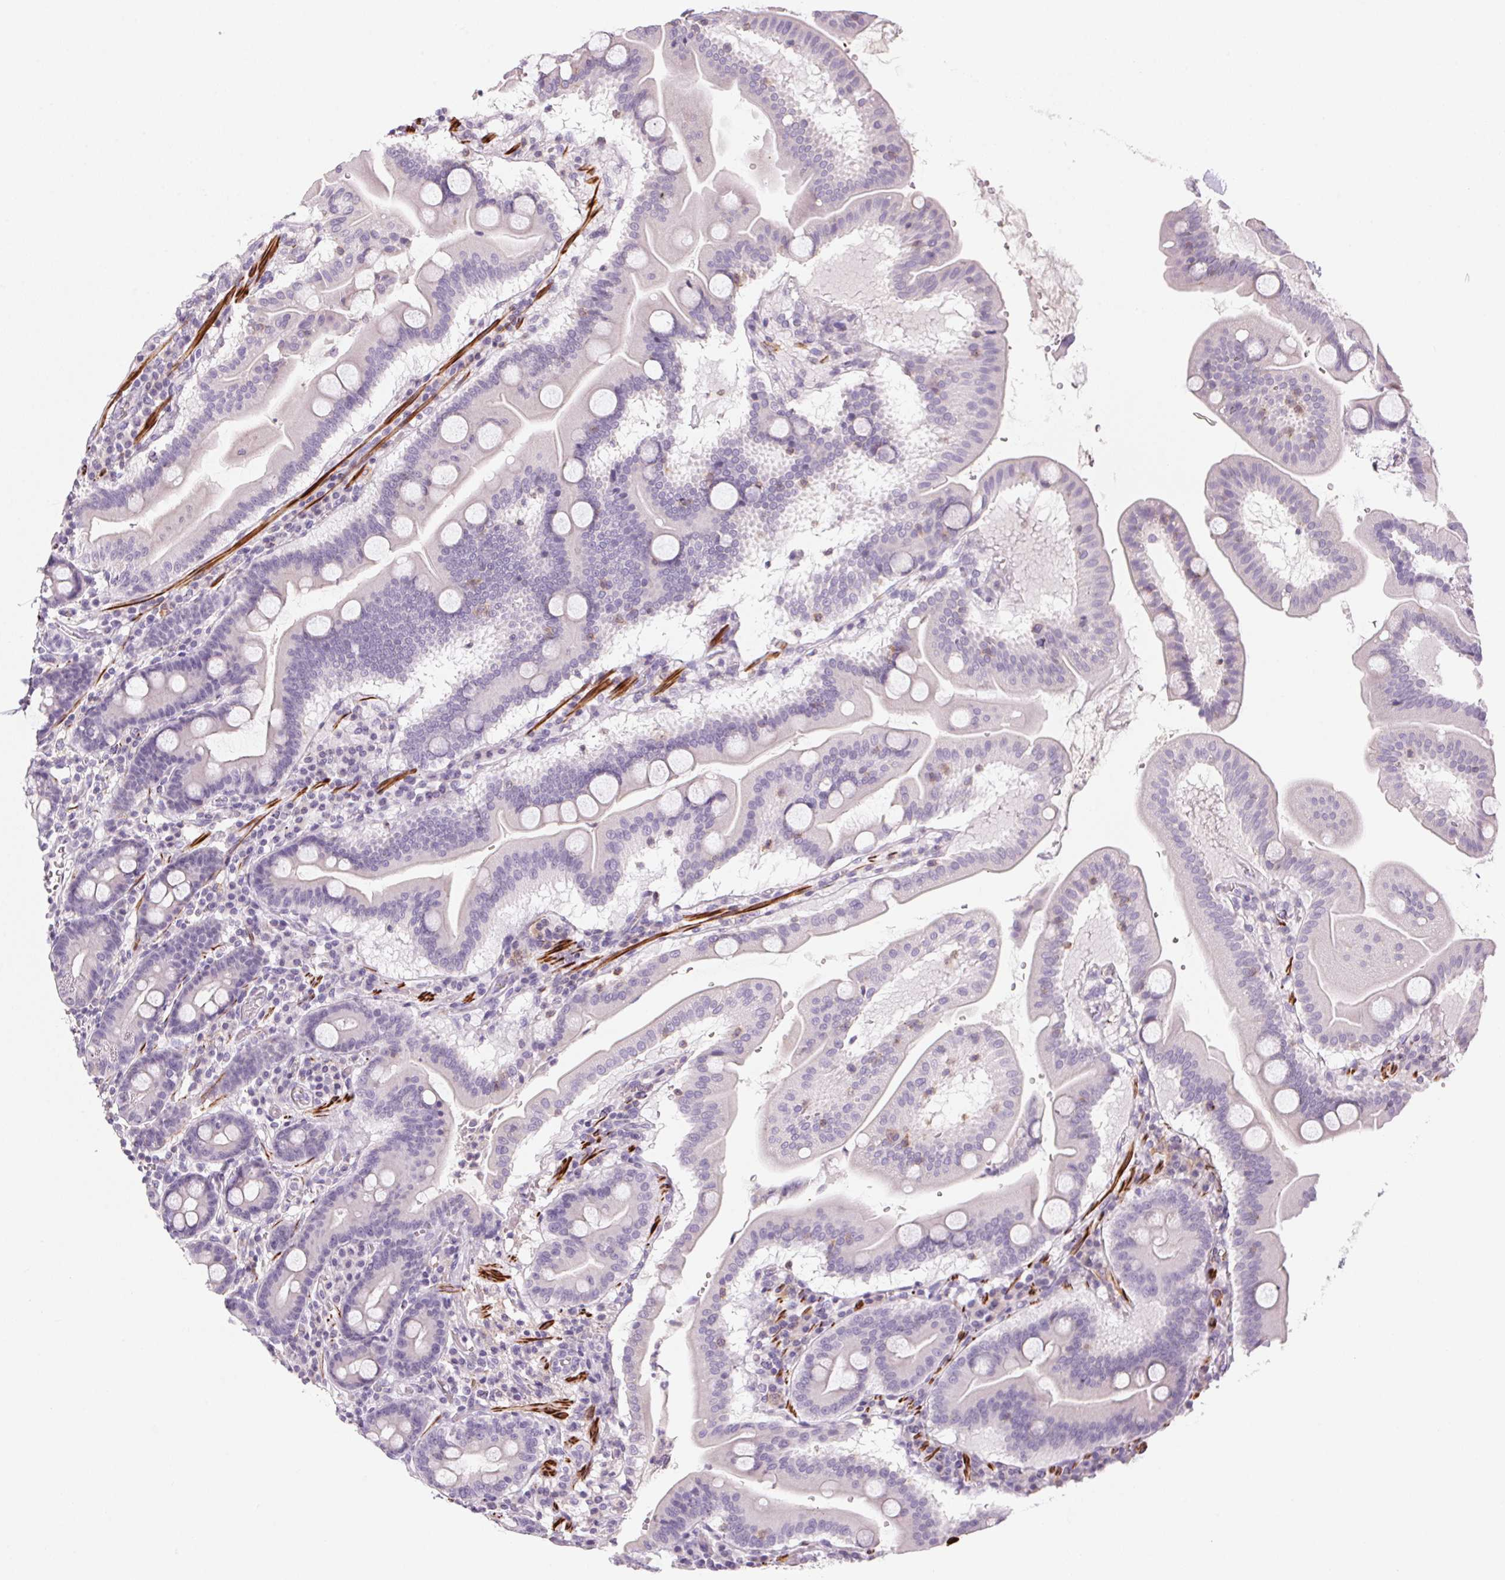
{"staining": {"intensity": "negative", "quantity": "none", "location": "none"}, "tissue": "duodenum", "cell_type": "Glandular cells", "image_type": "normal", "snomed": [{"axis": "morphology", "description": "Normal tissue, NOS"}, {"axis": "topography", "description": "Pancreas"}, {"axis": "topography", "description": "Duodenum"}], "caption": "This is an immunohistochemistry image of unremarkable duodenum. There is no positivity in glandular cells.", "gene": "ECPAS", "patient": {"sex": "male", "age": 59}}